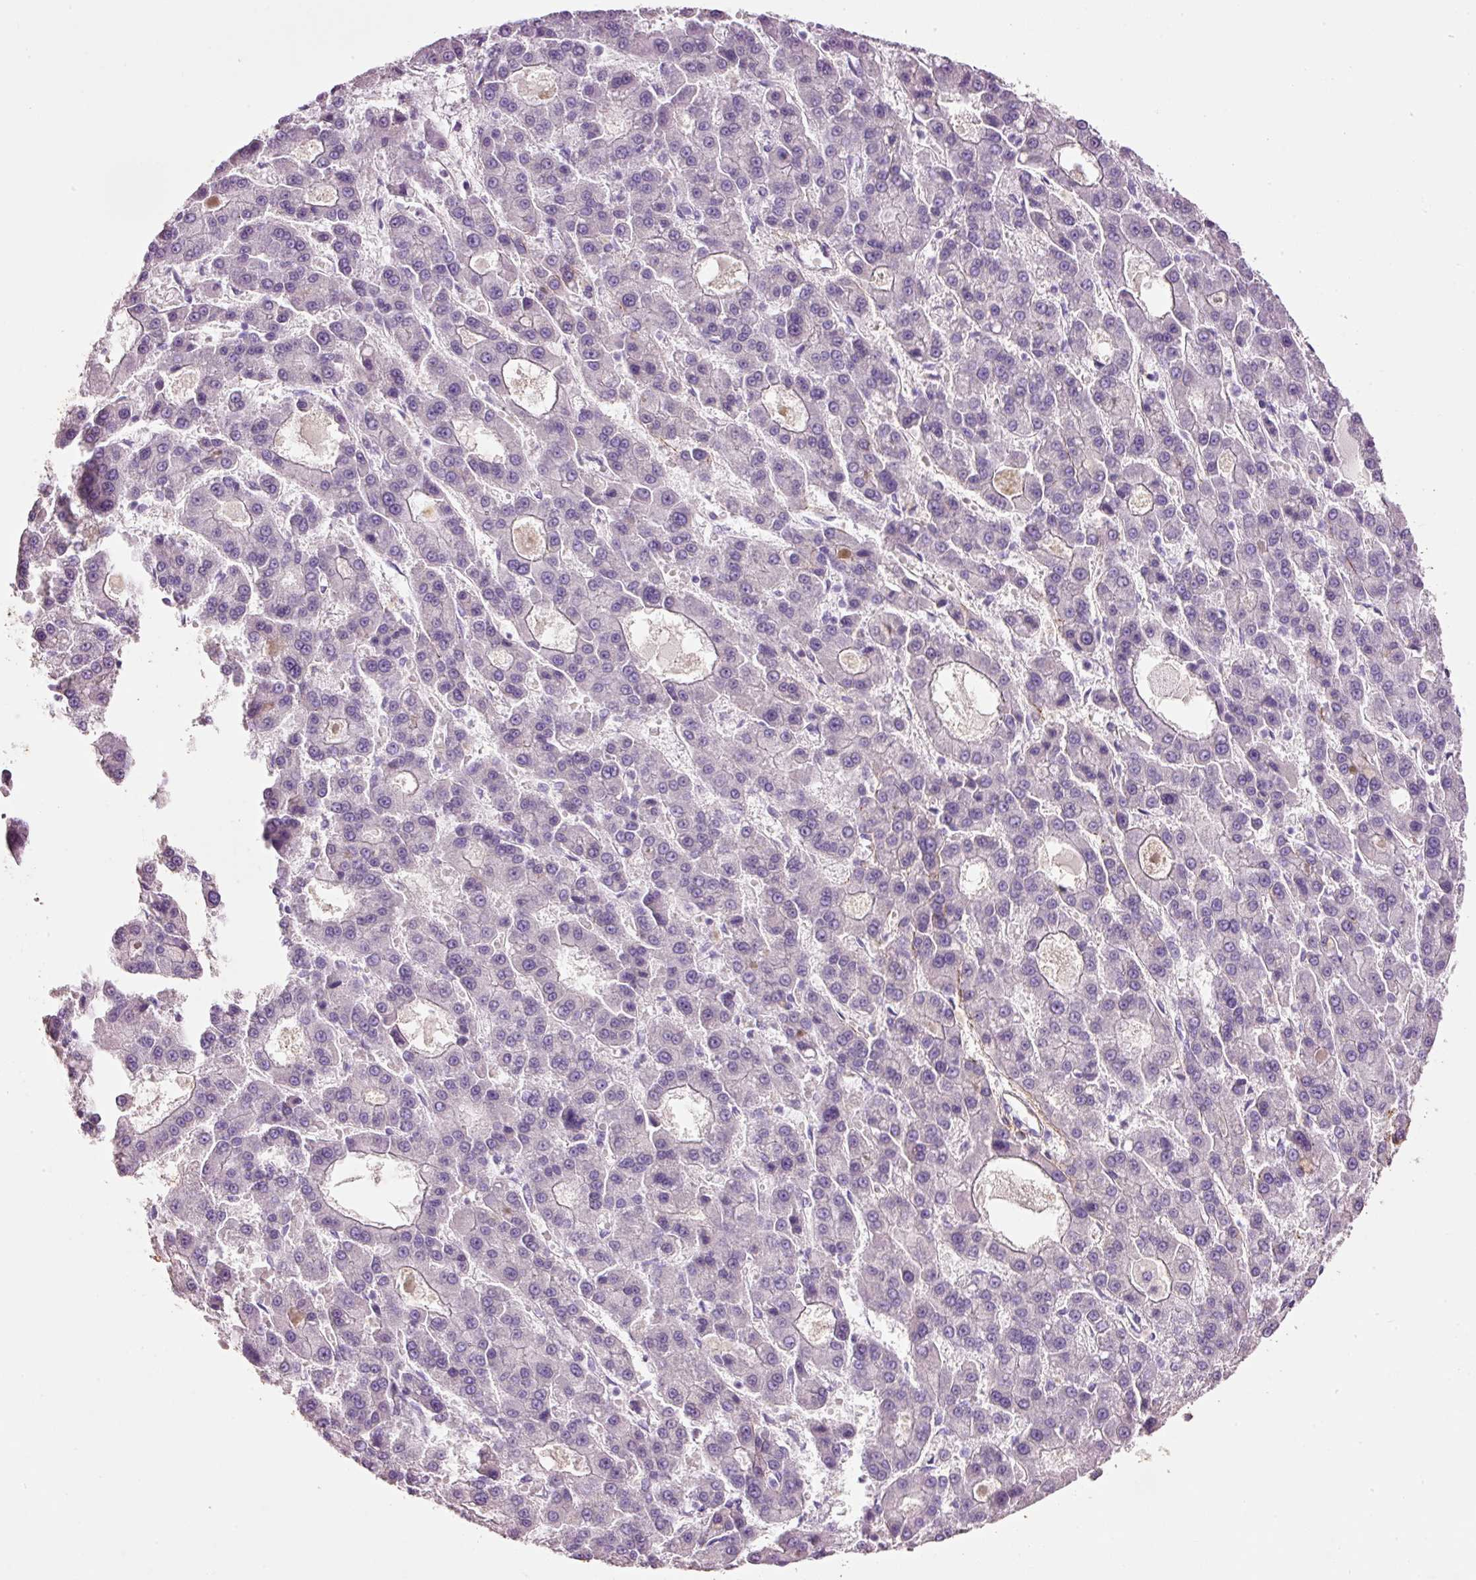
{"staining": {"intensity": "negative", "quantity": "none", "location": "none"}, "tissue": "liver cancer", "cell_type": "Tumor cells", "image_type": "cancer", "snomed": [{"axis": "morphology", "description": "Carcinoma, Hepatocellular, NOS"}, {"axis": "topography", "description": "Liver"}], "caption": "DAB immunohistochemical staining of hepatocellular carcinoma (liver) displays no significant staining in tumor cells.", "gene": "MFAP4", "patient": {"sex": "male", "age": 70}}